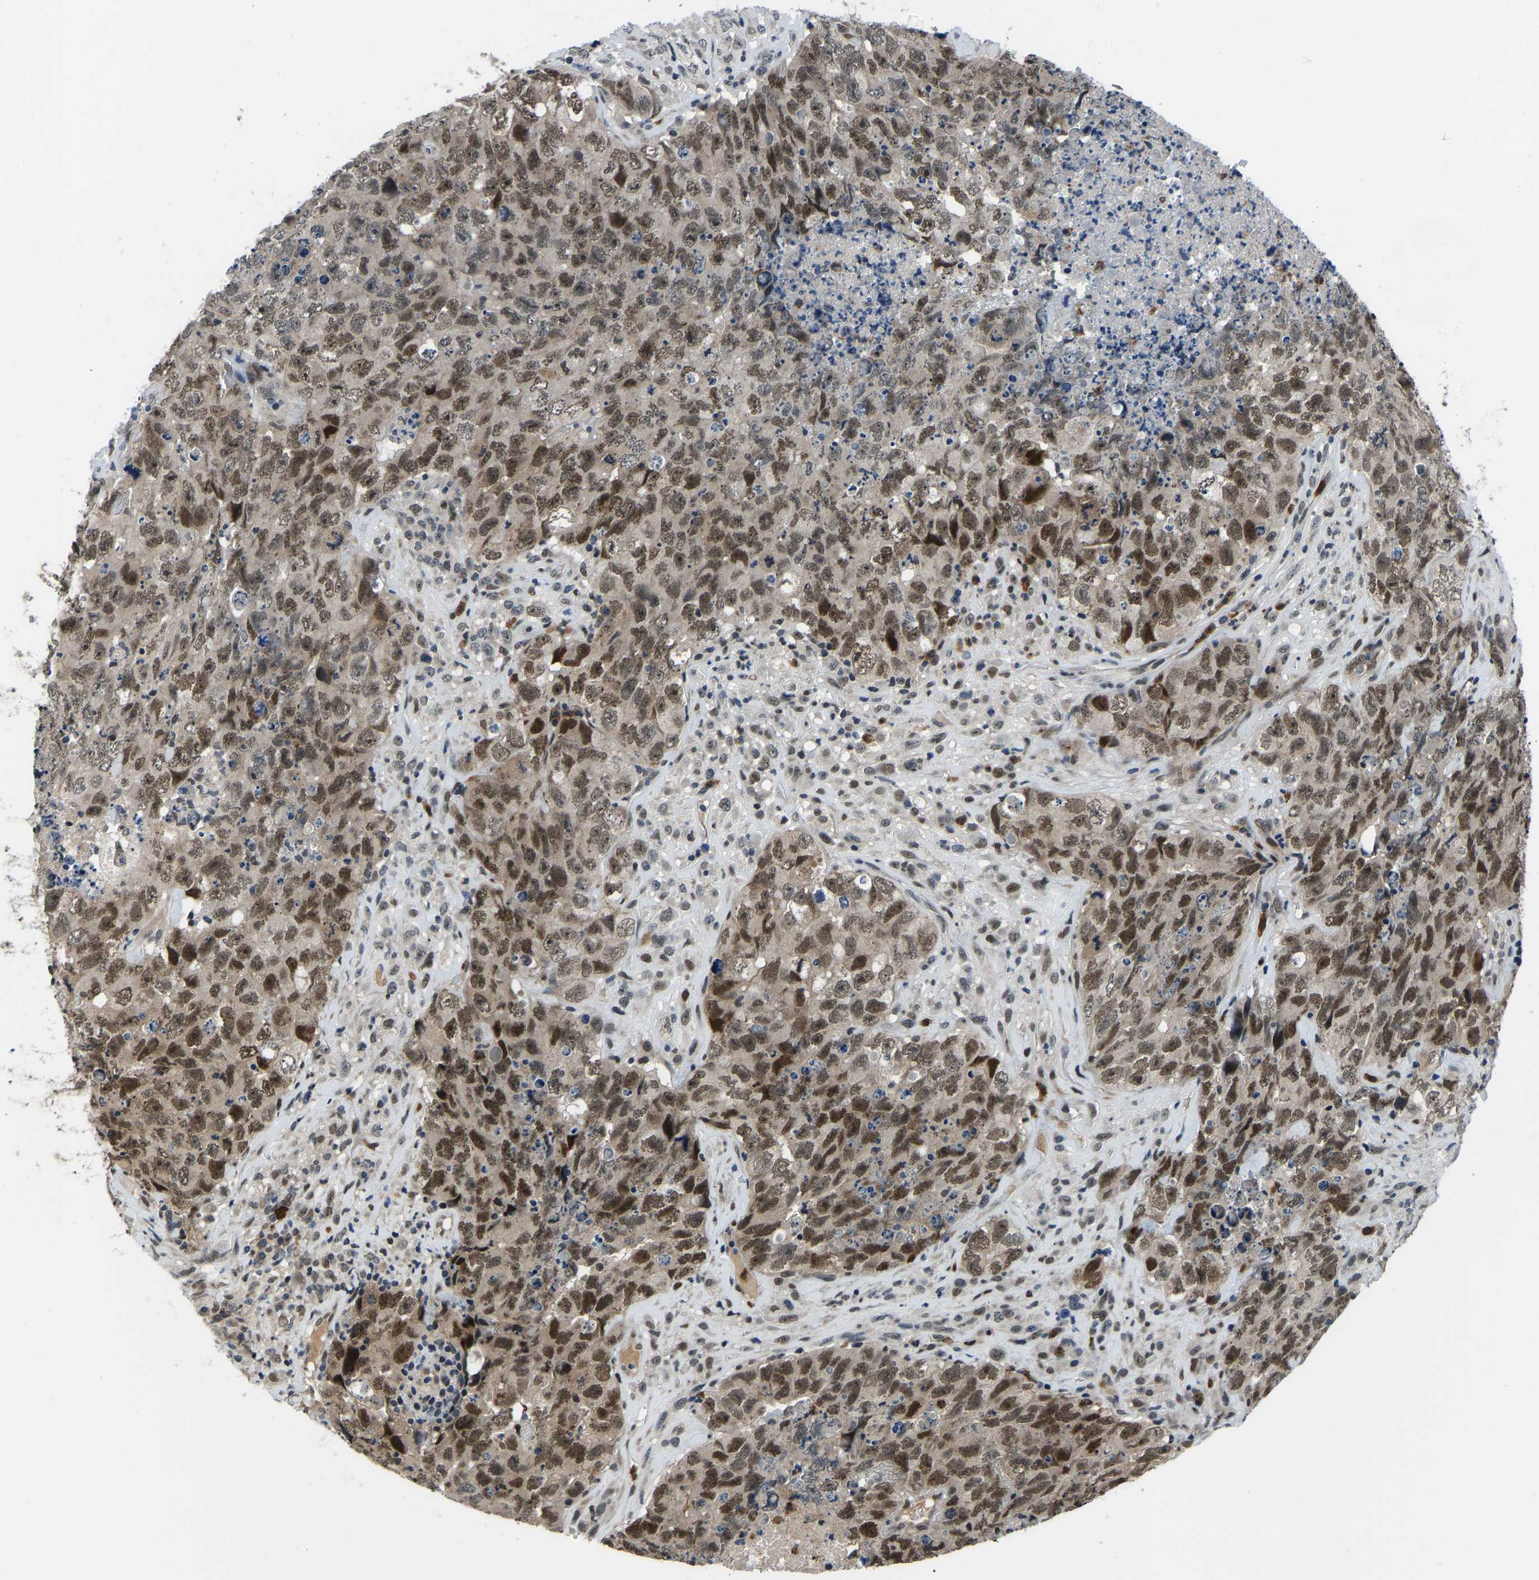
{"staining": {"intensity": "moderate", "quantity": ">75%", "location": "cytoplasmic/membranous,nuclear"}, "tissue": "testis cancer", "cell_type": "Tumor cells", "image_type": "cancer", "snomed": [{"axis": "morphology", "description": "Carcinoma, Embryonal, NOS"}, {"axis": "topography", "description": "Testis"}], "caption": "Immunohistochemical staining of human testis embryonal carcinoma reveals medium levels of moderate cytoplasmic/membranous and nuclear staining in about >75% of tumor cells.", "gene": "RLIM", "patient": {"sex": "male", "age": 32}}